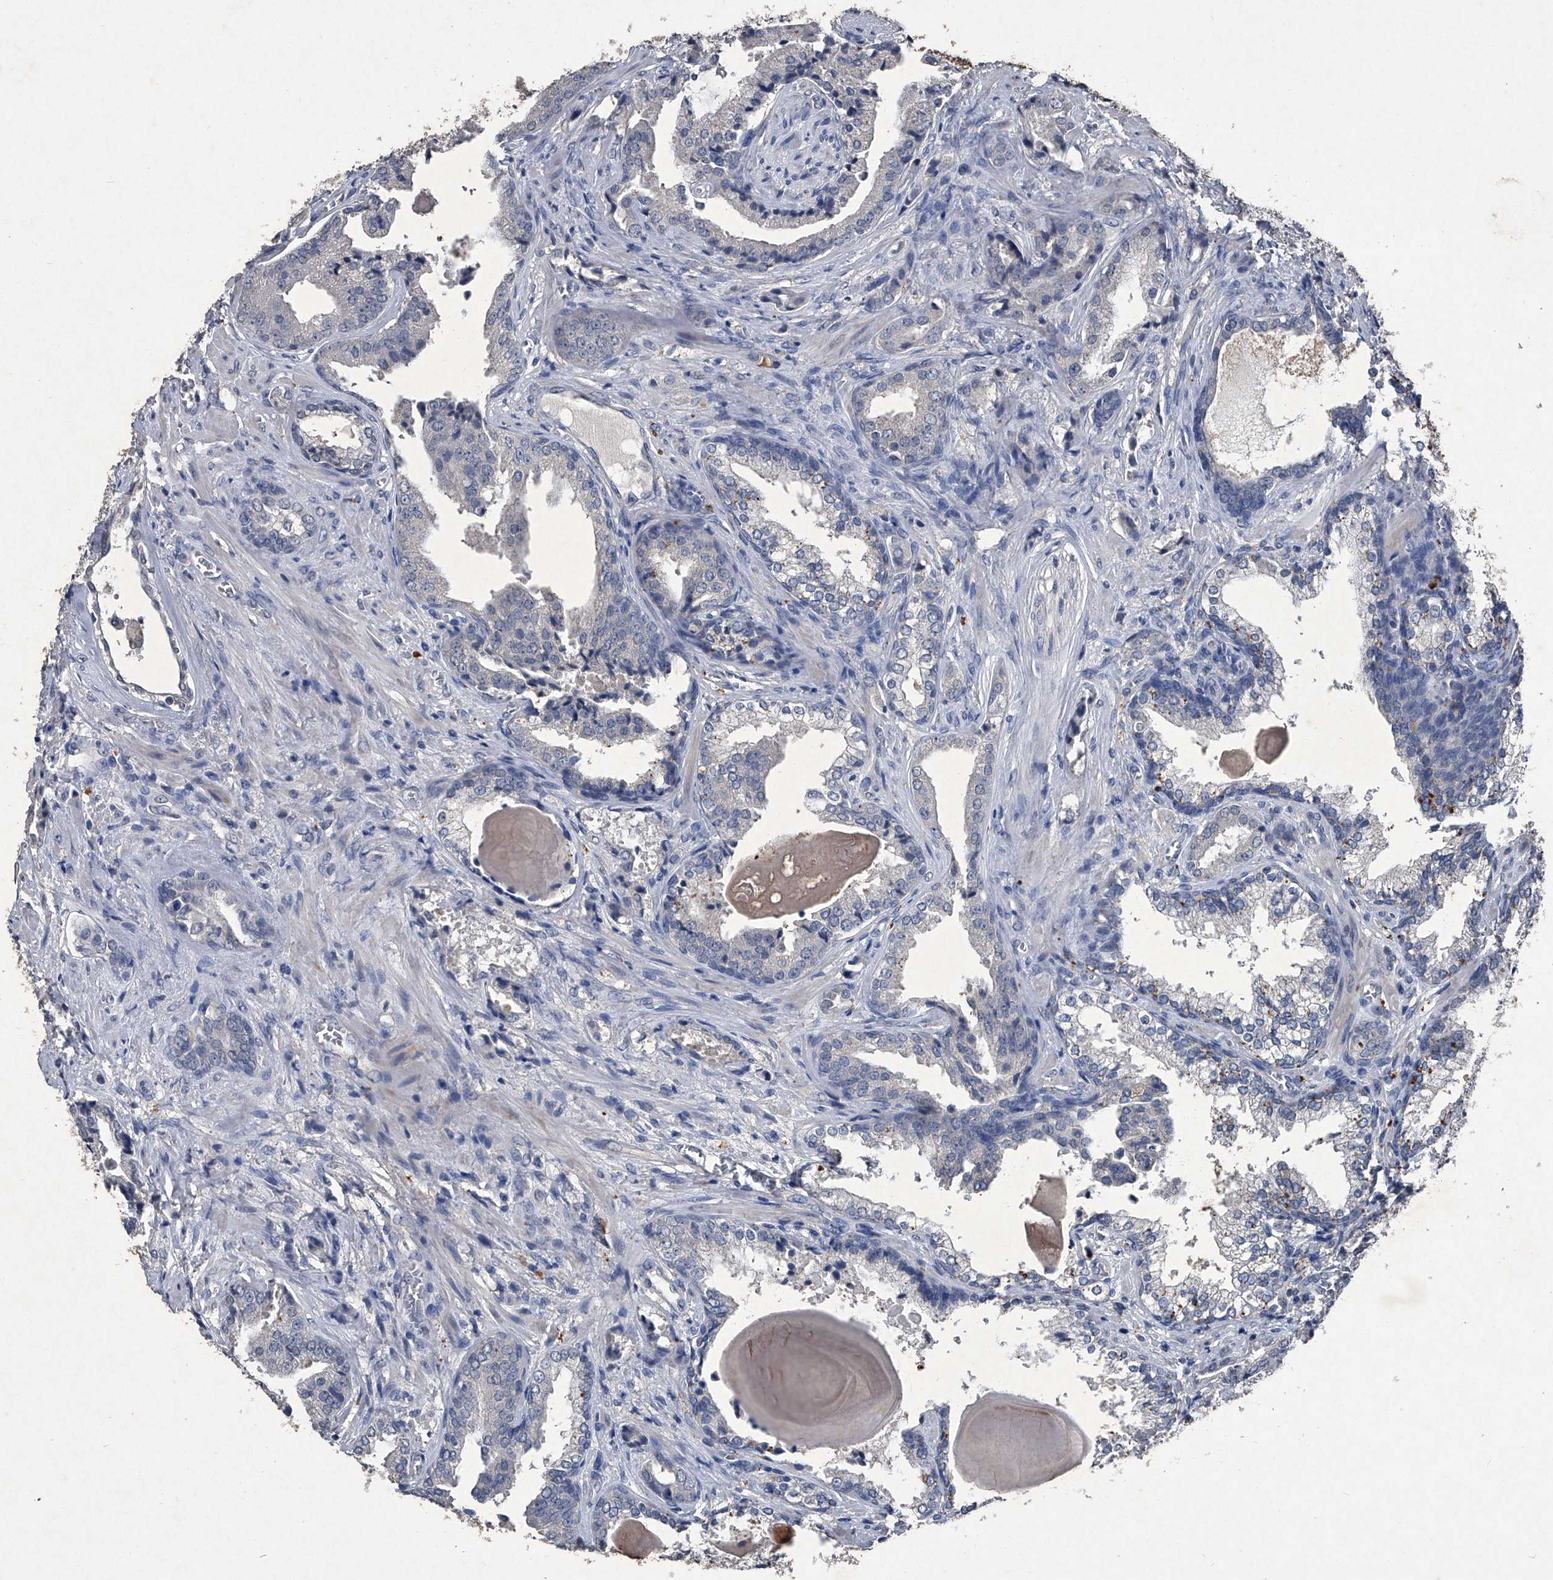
{"staining": {"intensity": "negative", "quantity": "none", "location": "none"}, "tissue": "prostate cancer", "cell_type": "Tumor cells", "image_type": "cancer", "snomed": [{"axis": "morphology", "description": "Adenocarcinoma, High grade"}, {"axis": "topography", "description": "Prostate"}], "caption": "This photomicrograph is of prostate cancer stained with IHC to label a protein in brown with the nuclei are counter-stained blue. There is no staining in tumor cells. Nuclei are stained in blue.", "gene": "MAPKAP1", "patient": {"sex": "male", "age": 73}}